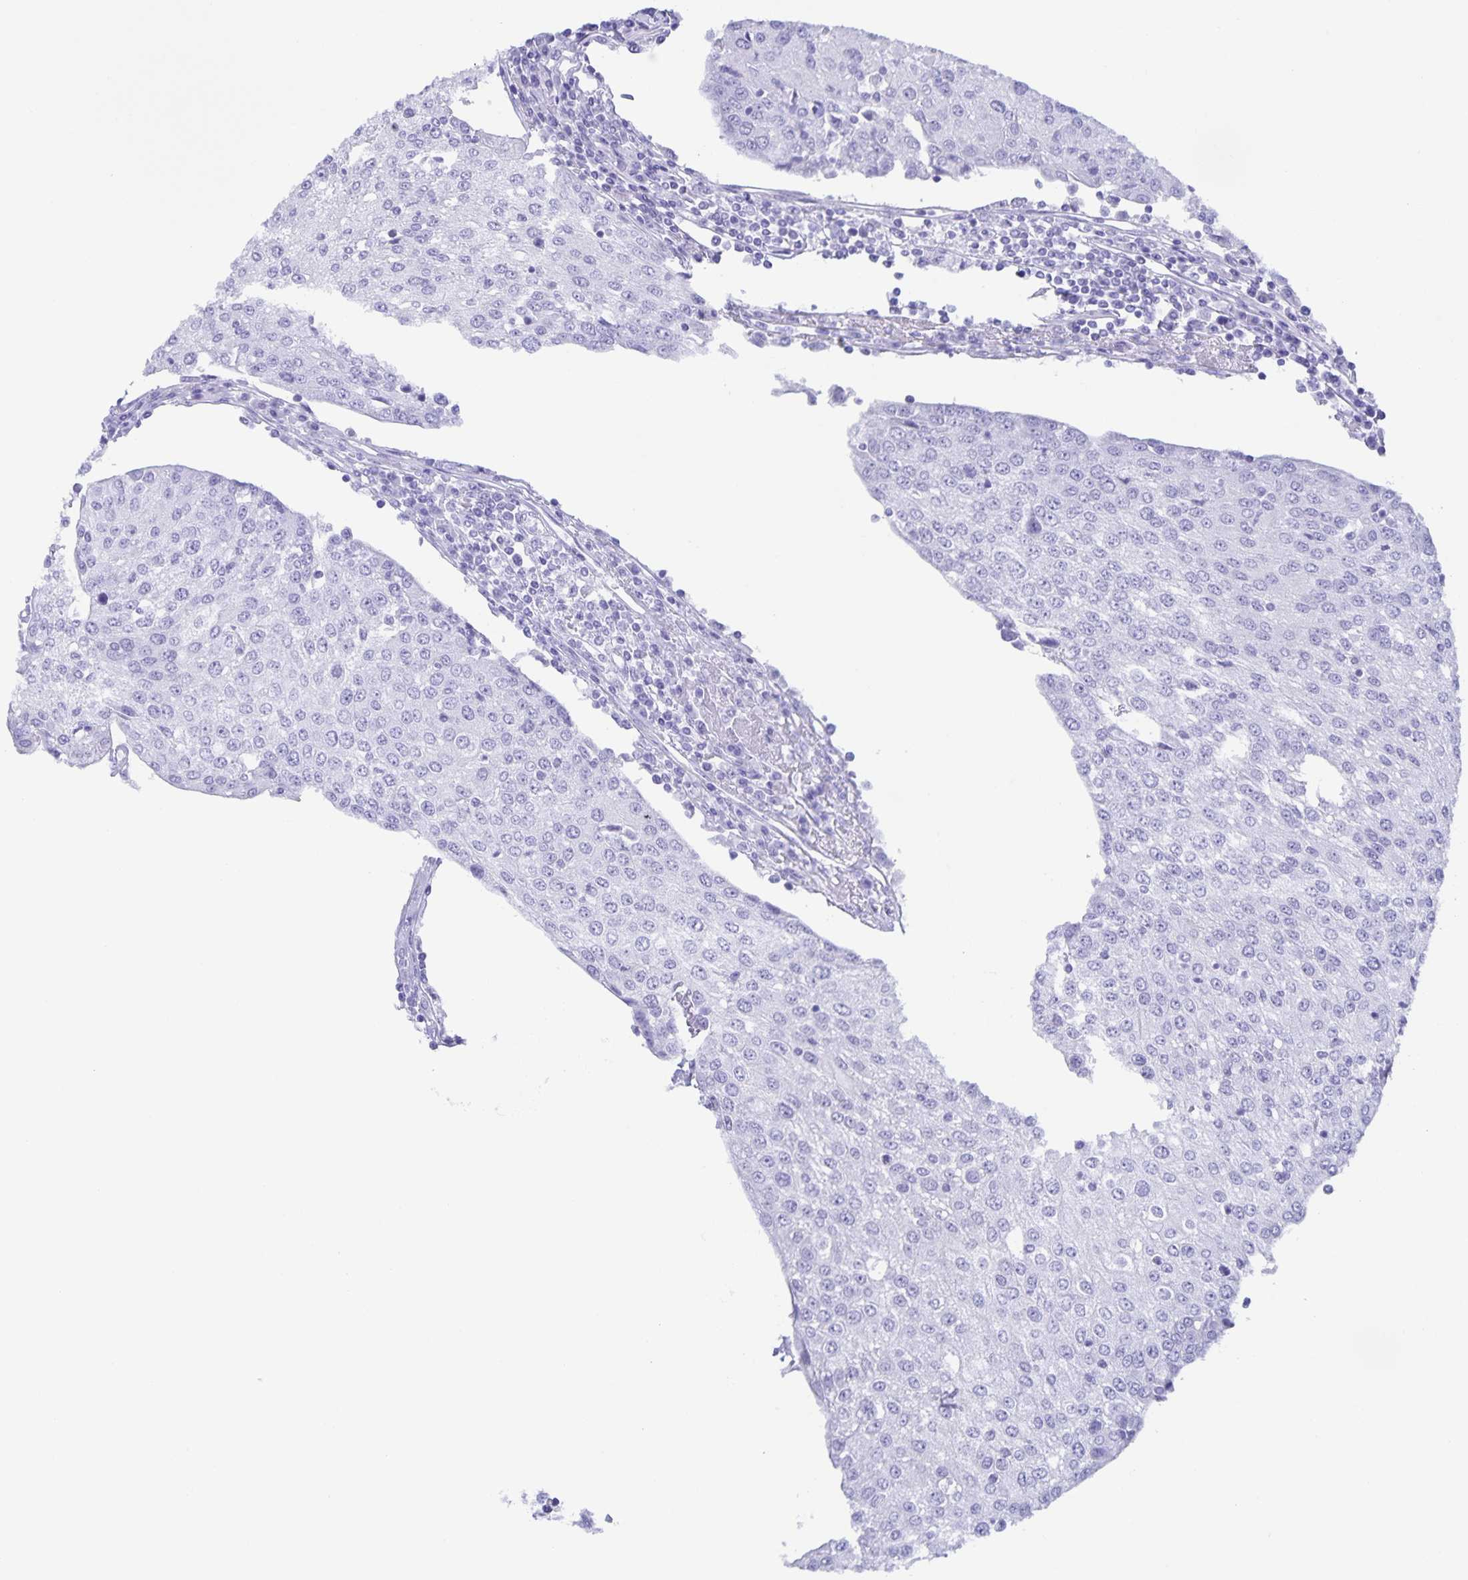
{"staining": {"intensity": "negative", "quantity": "none", "location": "none"}, "tissue": "urothelial cancer", "cell_type": "Tumor cells", "image_type": "cancer", "snomed": [{"axis": "morphology", "description": "Urothelial carcinoma, High grade"}, {"axis": "topography", "description": "Urinary bladder"}], "caption": "There is no significant staining in tumor cells of urothelial cancer. (DAB immunohistochemistry, high magnification).", "gene": "AQP4", "patient": {"sex": "female", "age": 85}}